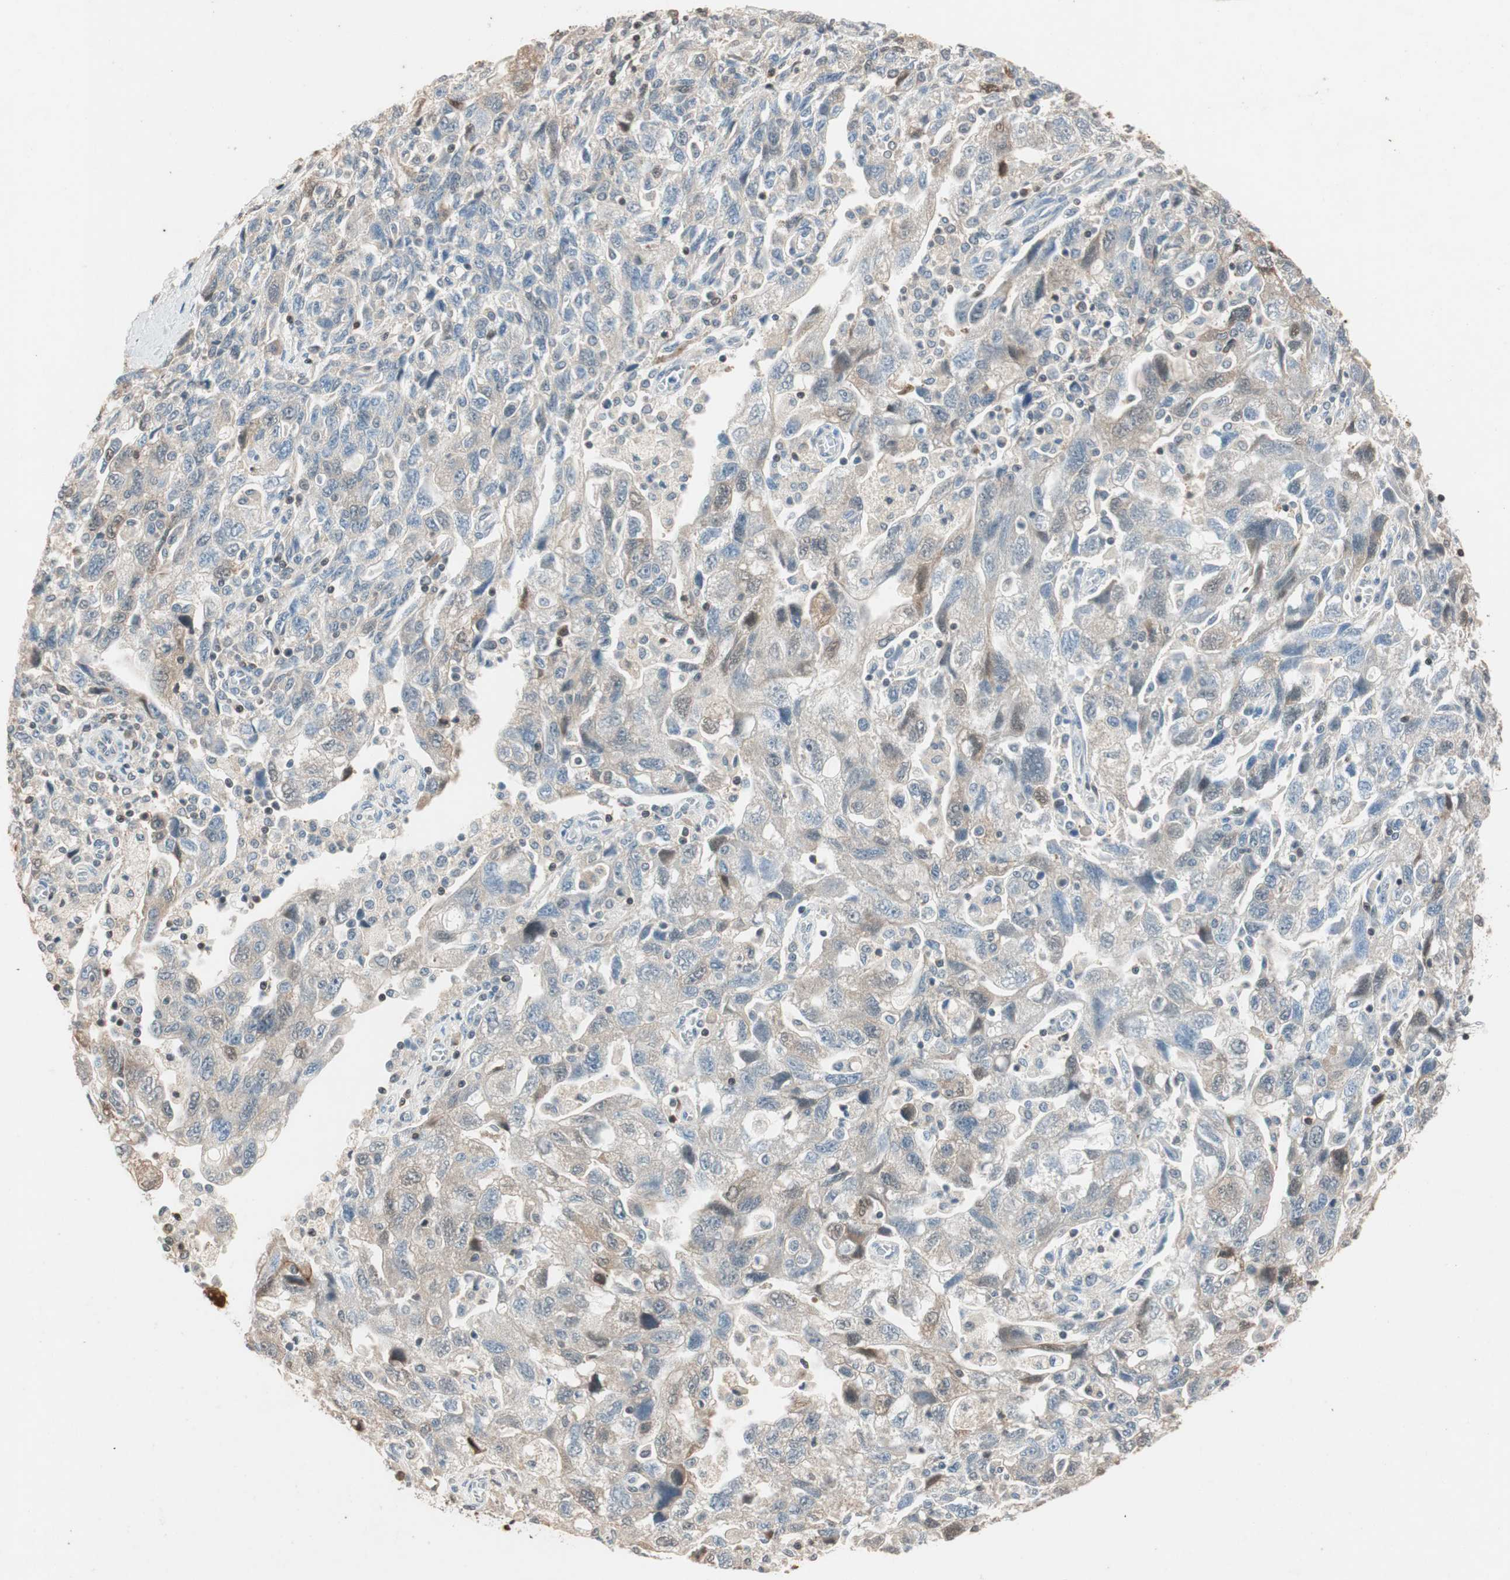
{"staining": {"intensity": "weak", "quantity": "<25%", "location": "cytoplasmic/membranous,nuclear"}, "tissue": "ovarian cancer", "cell_type": "Tumor cells", "image_type": "cancer", "snomed": [{"axis": "morphology", "description": "Carcinoma, NOS"}, {"axis": "morphology", "description": "Cystadenocarcinoma, serous, NOS"}, {"axis": "topography", "description": "Ovary"}], "caption": "This is an immunohistochemistry (IHC) image of ovarian carcinoma. There is no expression in tumor cells.", "gene": "SERPINB5", "patient": {"sex": "female", "age": 69}}